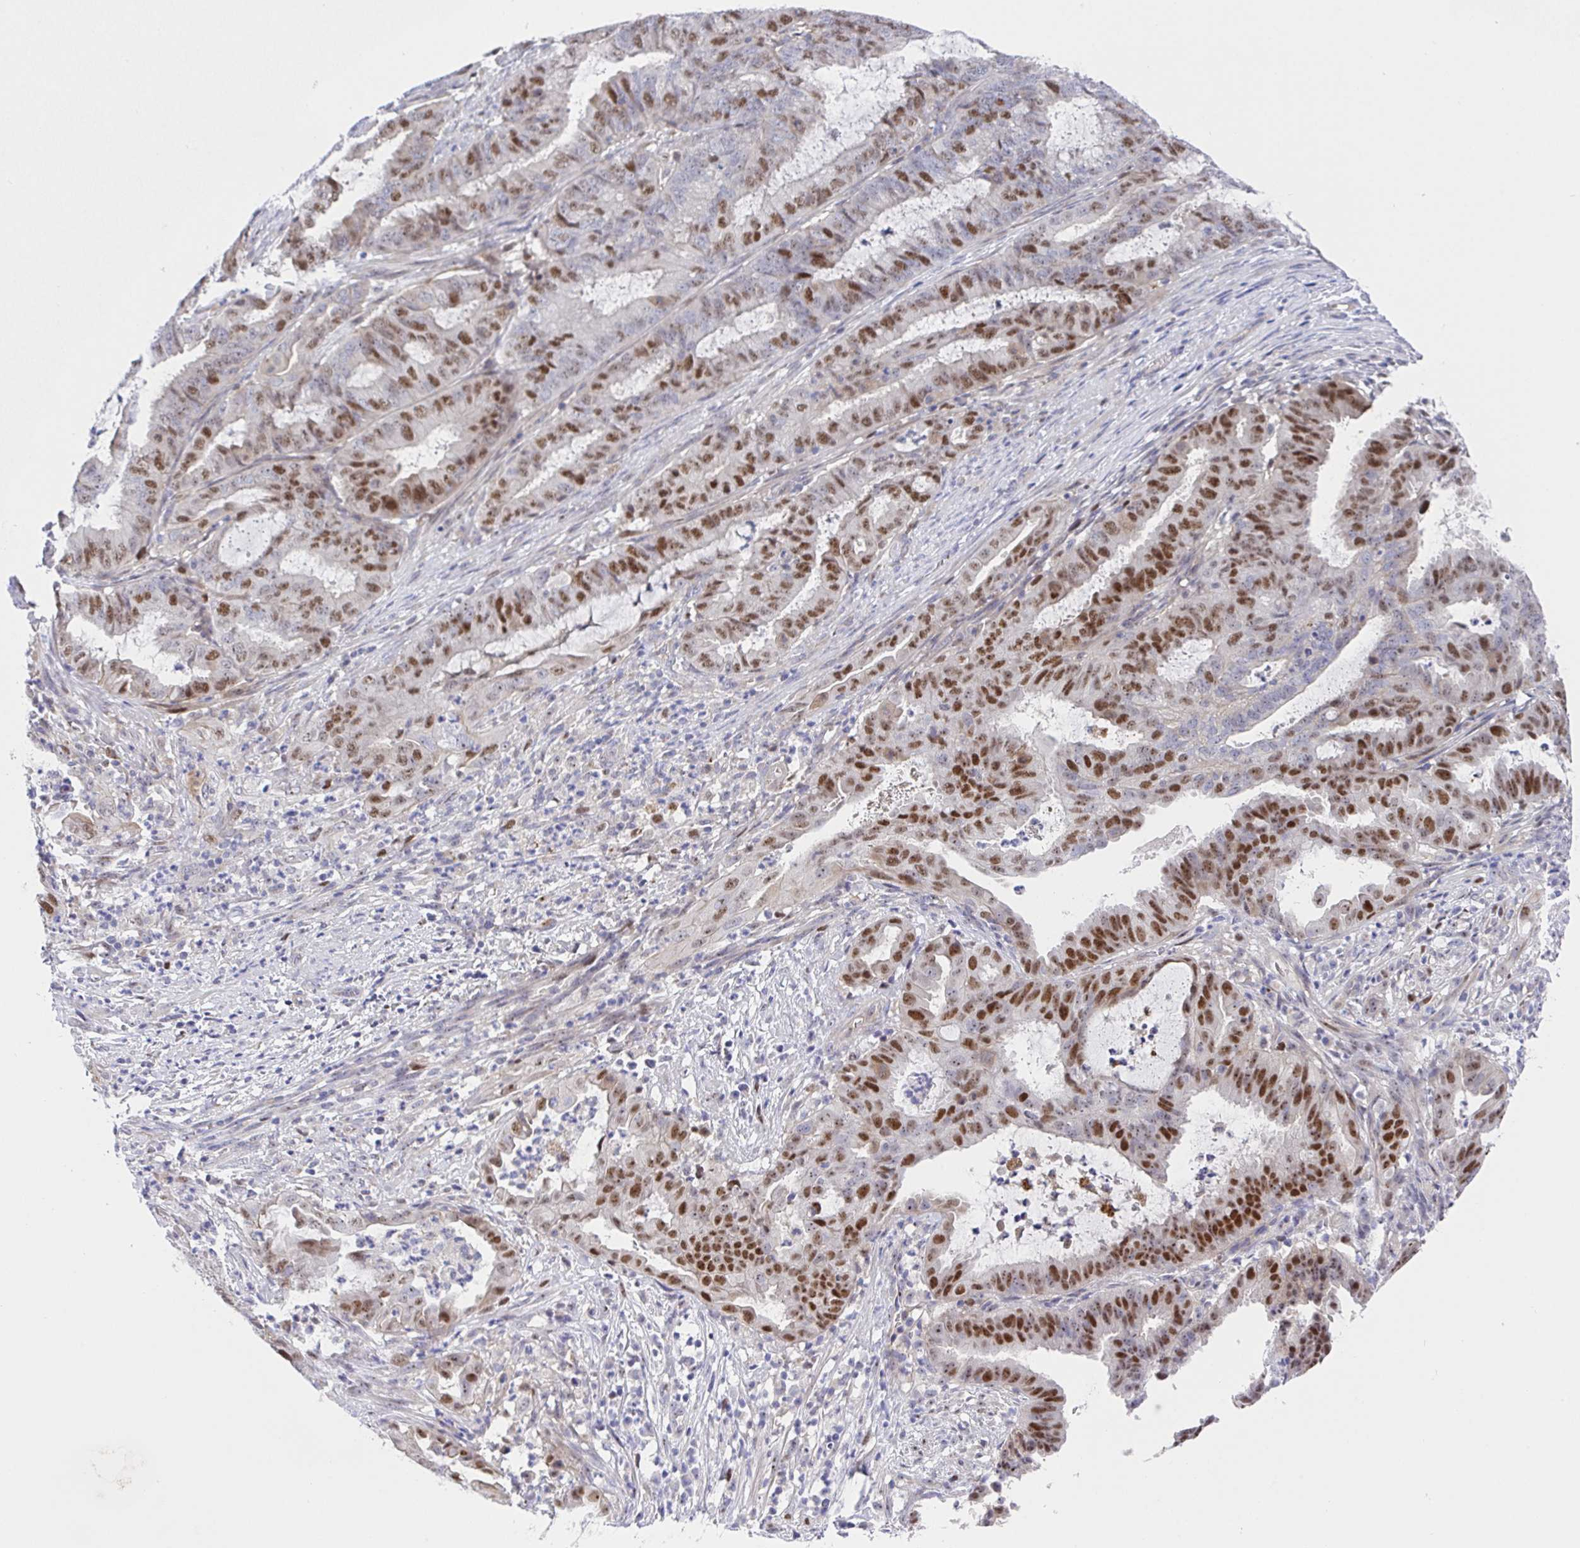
{"staining": {"intensity": "strong", "quantity": "25%-75%", "location": "nuclear"}, "tissue": "endometrial cancer", "cell_type": "Tumor cells", "image_type": "cancer", "snomed": [{"axis": "morphology", "description": "Adenocarcinoma, NOS"}, {"axis": "topography", "description": "Endometrium"}], "caption": "This is an image of immunohistochemistry (IHC) staining of endometrial adenocarcinoma, which shows strong staining in the nuclear of tumor cells.", "gene": "TIMELESS", "patient": {"sex": "female", "age": 51}}